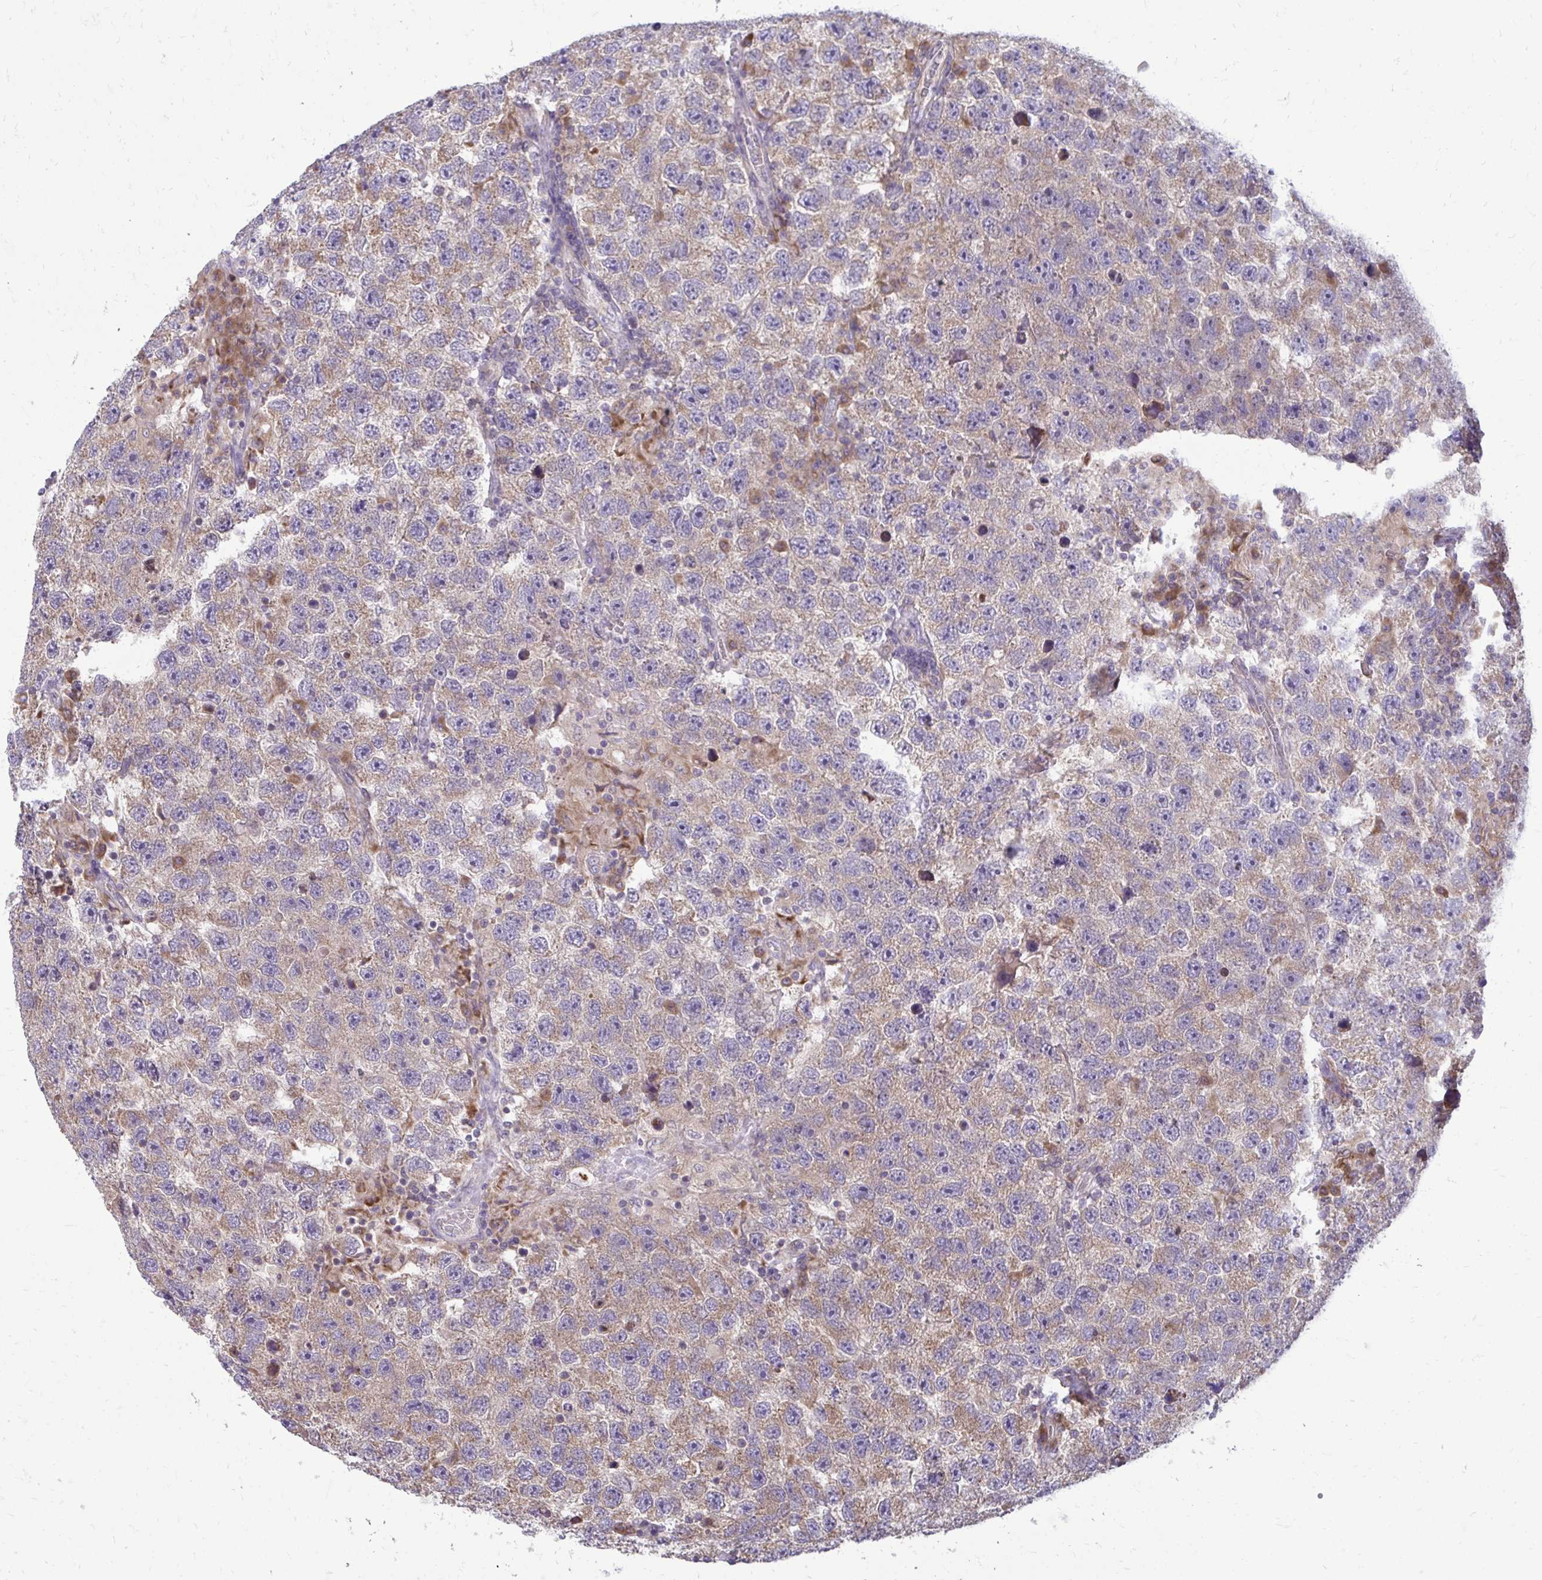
{"staining": {"intensity": "moderate", "quantity": ">75%", "location": "cytoplasmic/membranous"}, "tissue": "testis cancer", "cell_type": "Tumor cells", "image_type": "cancer", "snomed": [{"axis": "morphology", "description": "Seminoma, NOS"}, {"axis": "topography", "description": "Testis"}], "caption": "A brown stain highlights moderate cytoplasmic/membranous positivity of a protein in seminoma (testis) tumor cells.", "gene": "RPLP2", "patient": {"sex": "male", "age": 26}}